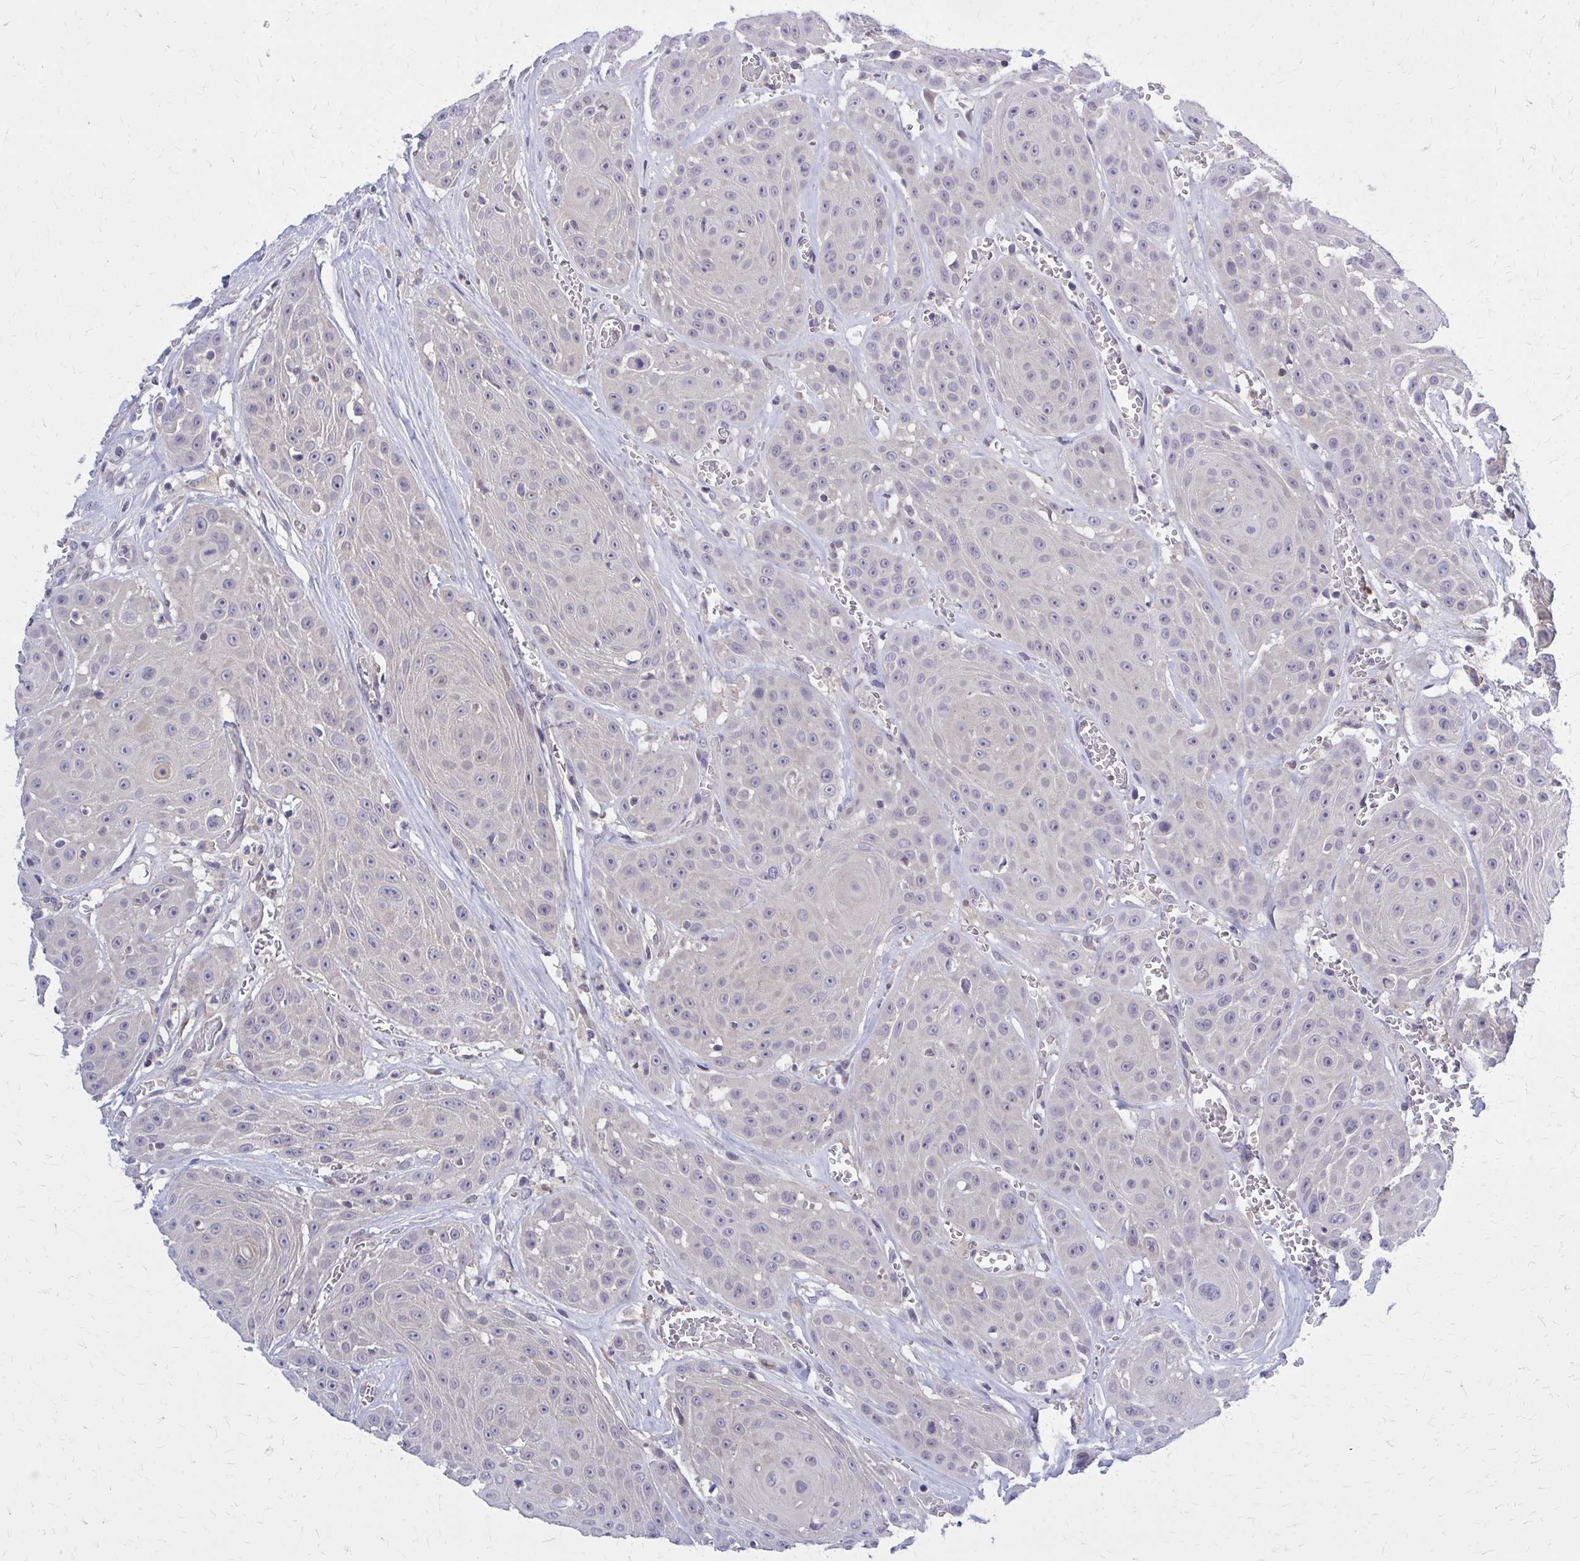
{"staining": {"intensity": "weak", "quantity": "25%-75%", "location": "cytoplasmic/membranous"}, "tissue": "head and neck cancer", "cell_type": "Tumor cells", "image_type": "cancer", "snomed": [{"axis": "morphology", "description": "Squamous cell carcinoma, NOS"}, {"axis": "topography", "description": "Oral tissue"}, {"axis": "topography", "description": "Head-Neck"}], "caption": "Tumor cells show low levels of weak cytoplasmic/membranous staining in approximately 25%-75% of cells in human head and neck squamous cell carcinoma.", "gene": "DBI", "patient": {"sex": "male", "age": 81}}